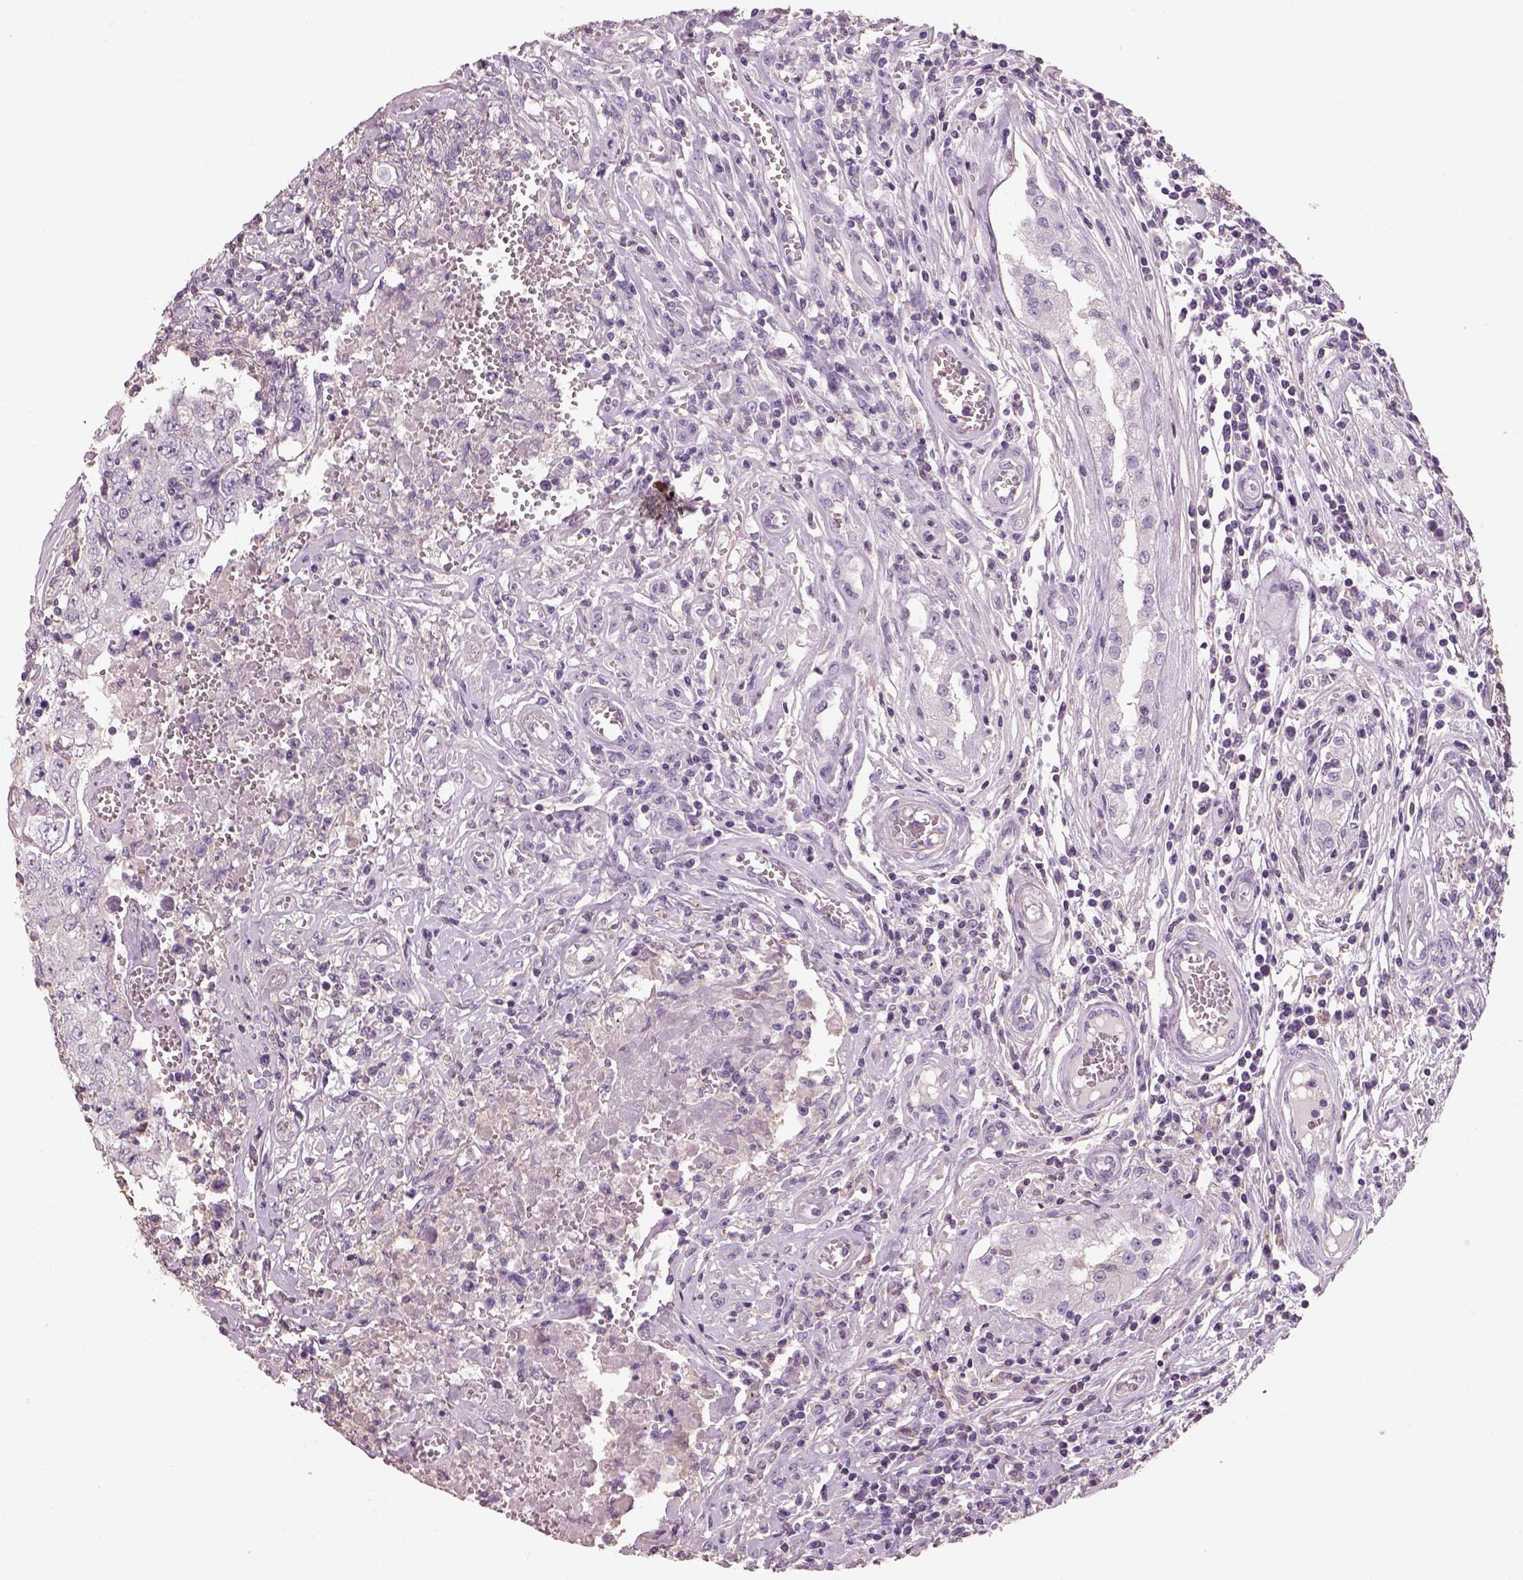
{"staining": {"intensity": "negative", "quantity": "none", "location": "none"}, "tissue": "testis cancer", "cell_type": "Tumor cells", "image_type": "cancer", "snomed": [{"axis": "morphology", "description": "Carcinoma, Embryonal, NOS"}, {"axis": "topography", "description": "Testis"}], "caption": "Tumor cells show no significant protein expression in testis cancer.", "gene": "OTUD6A", "patient": {"sex": "male", "age": 36}}